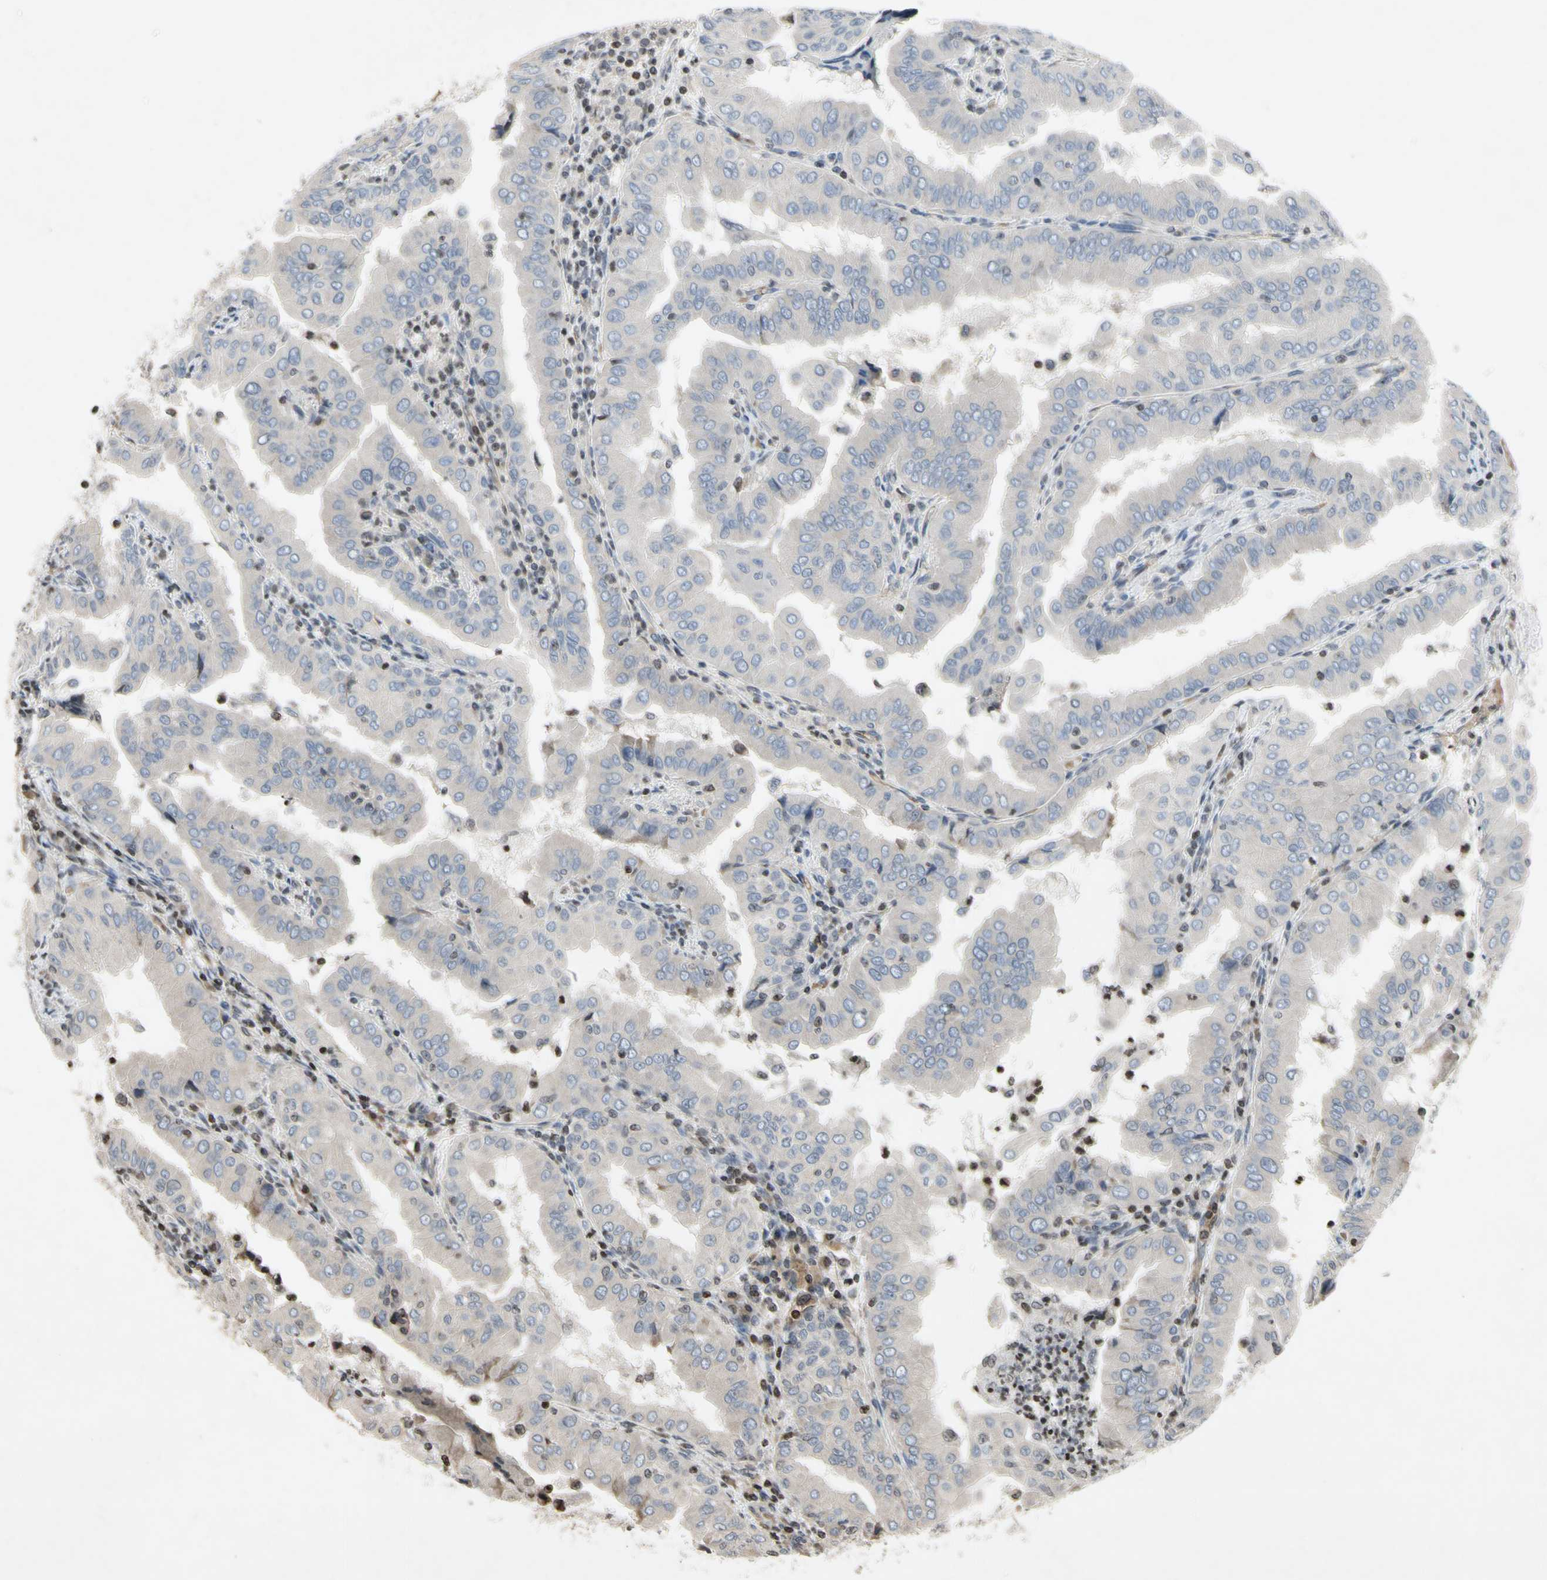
{"staining": {"intensity": "negative", "quantity": "none", "location": "none"}, "tissue": "thyroid cancer", "cell_type": "Tumor cells", "image_type": "cancer", "snomed": [{"axis": "morphology", "description": "Papillary adenocarcinoma, NOS"}, {"axis": "topography", "description": "Thyroid gland"}], "caption": "Image shows no significant protein expression in tumor cells of thyroid cancer (papillary adenocarcinoma). (DAB IHC visualized using brightfield microscopy, high magnification).", "gene": "ARG1", "patient": {"sex": "male", "age": 33}}